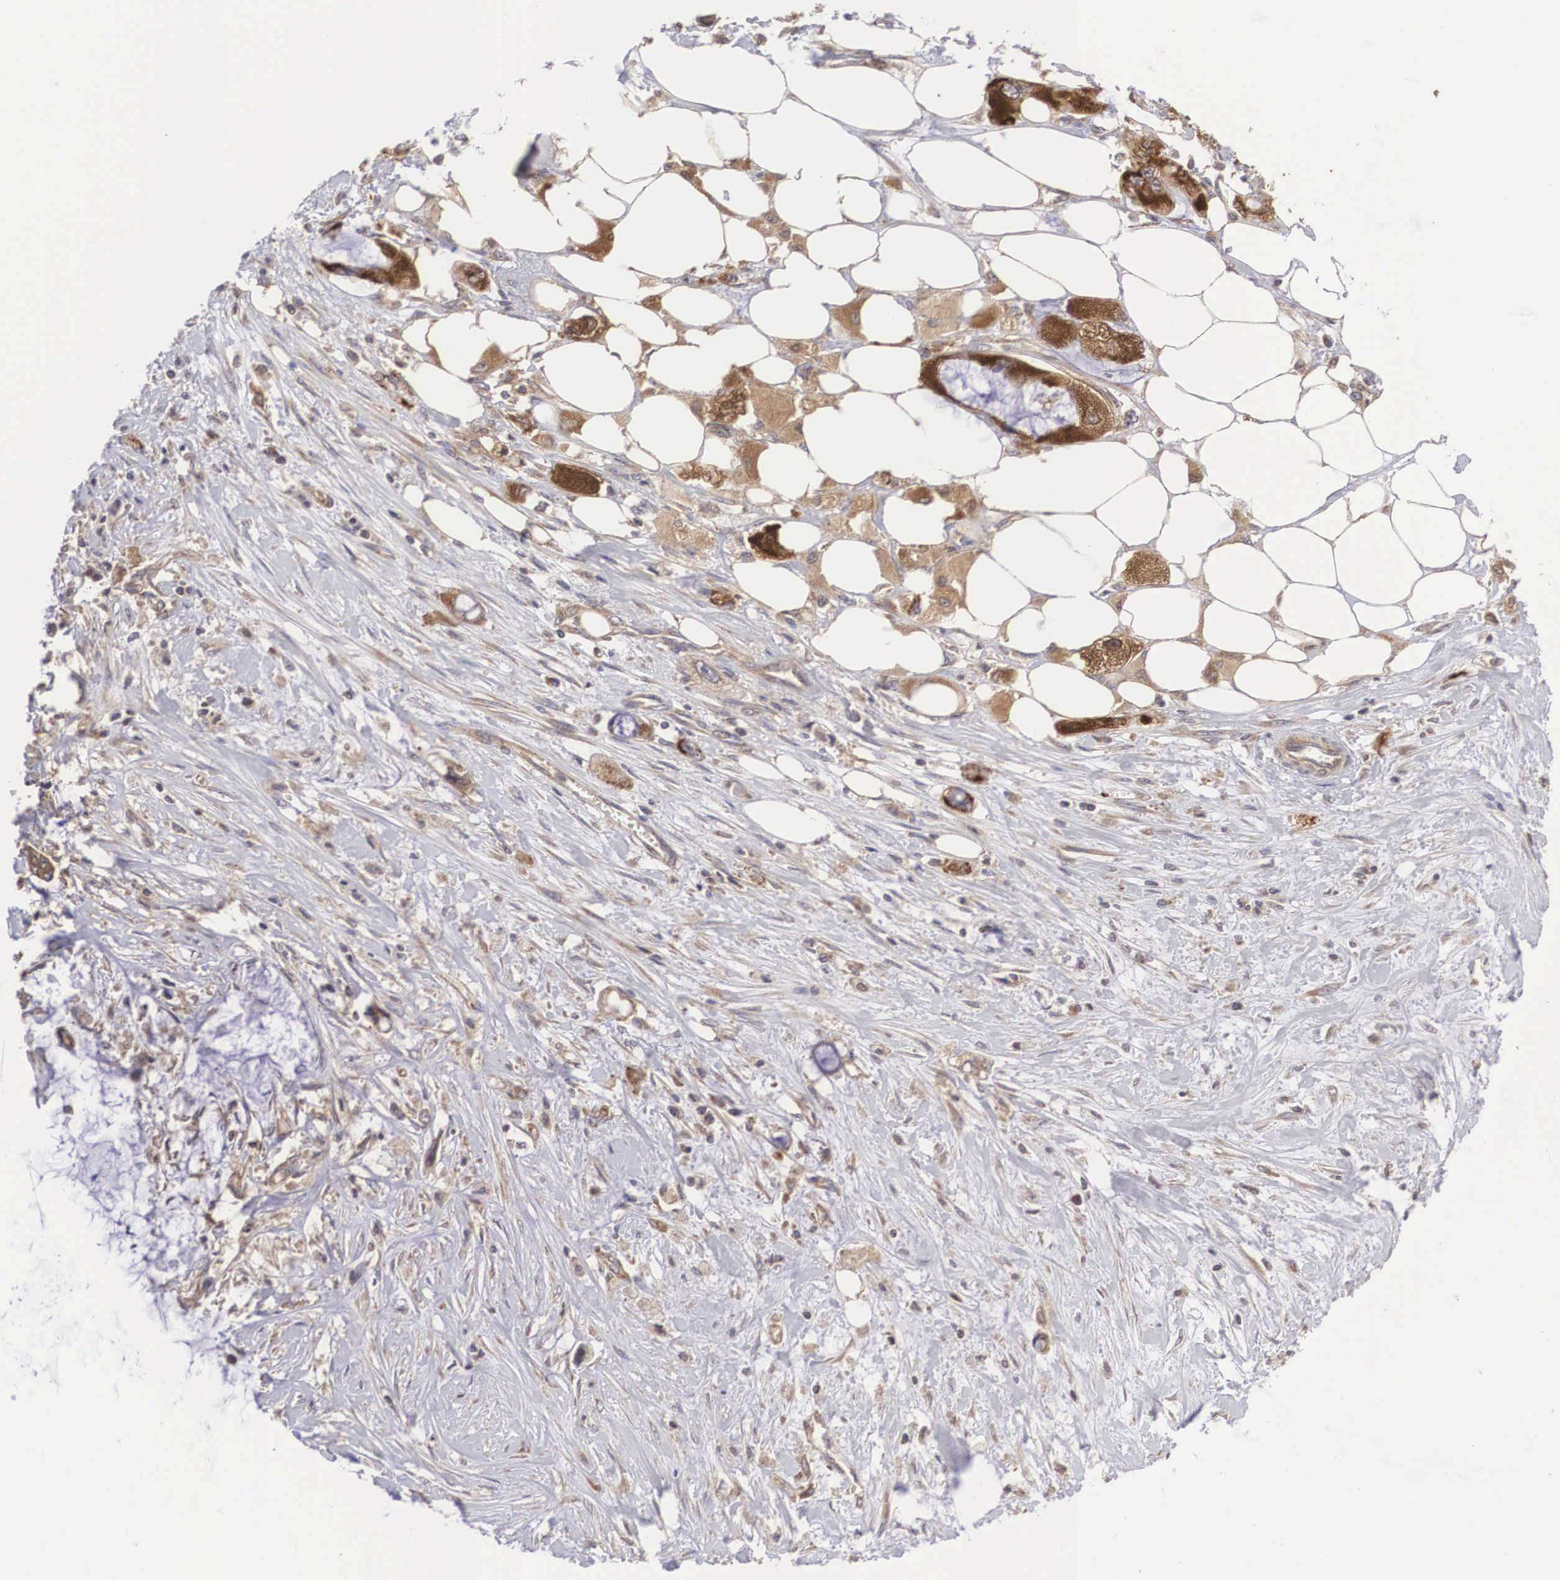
{"staining": {"intensity": "weak", "quantity": ">75%", "location": "cytoplasmic/membranous"}, "tissue": "pancreatic cancer", "cell_type": "Tumor cells", "image_type": "cancer", "snomed": [{"axis": "morphology", "description": "Adenocarcinoma, NOS"}, {"axis": "topography", "description": "Pancreas"}, {"axis": "topography", "description": "Stomach, upper"}], "caption": "Immunohistochemical staining of human pancreatic cancer (adenocarcinoma) shows weak cytoplasmic/membranous protein expression in approximately >75% of tumor cells.", "gene": "DHRS1", "patient": {"sex": "male", "age": 77}}